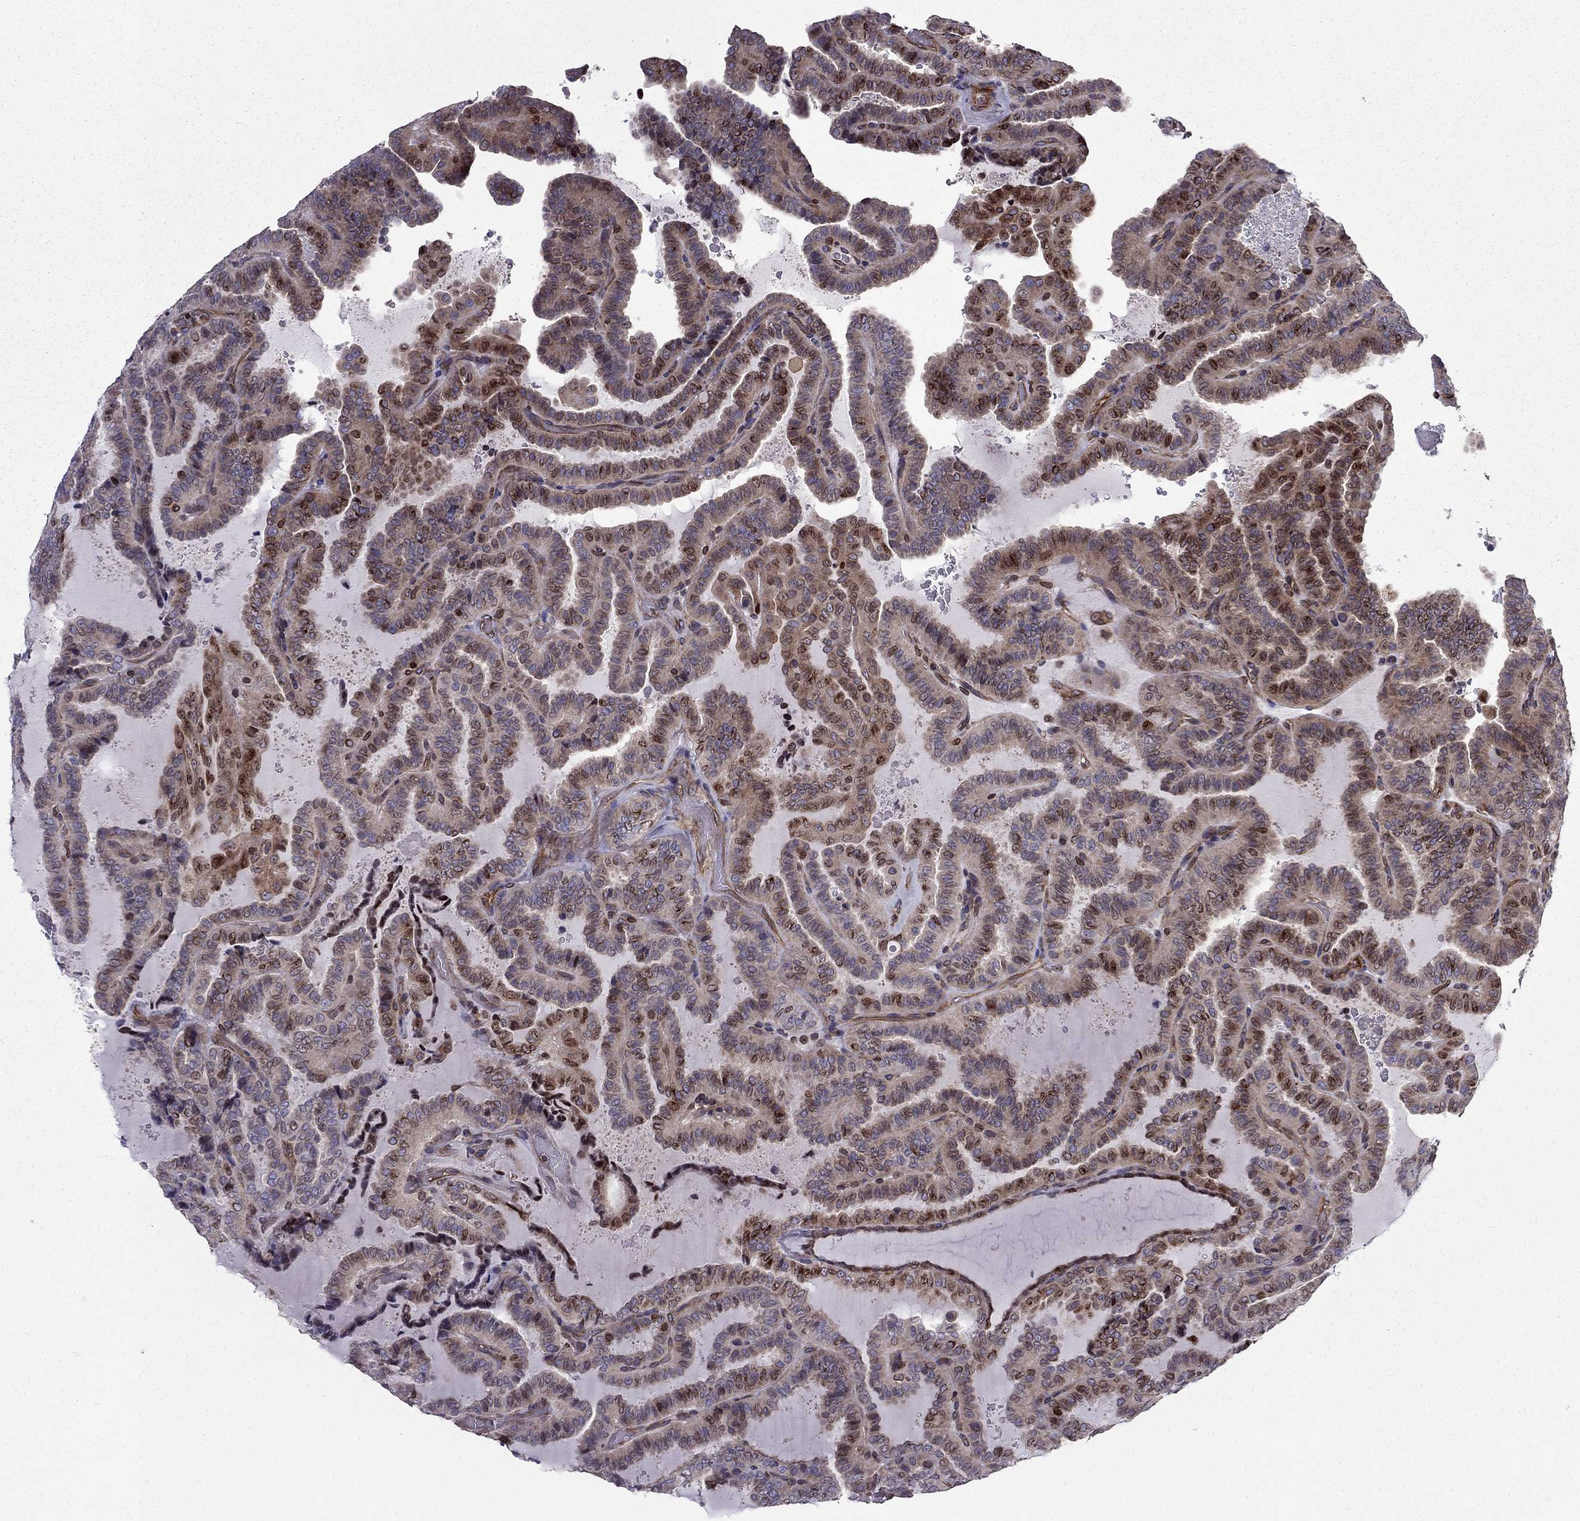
{"staining": {"intensity": "strong", "quantity": "<25%", "location": "nuclear"}, "tissue": "thyroid cancer", "cell_type": "Tumor cells", "image_type": "cancer", "snomed": [{"axis": "morphology", "description": "Papillary adenocarcinoma, NOS"}, {"axis": "topography", "description": "Thyroid gland"}], "caption": "Thyroid papillary adenocarcinoma stained for a protein demonstrates strong nuclear positivity in tumor cells.", "gene": "CDC42BPA", "patient": {"sex": "female", "age": 39}}